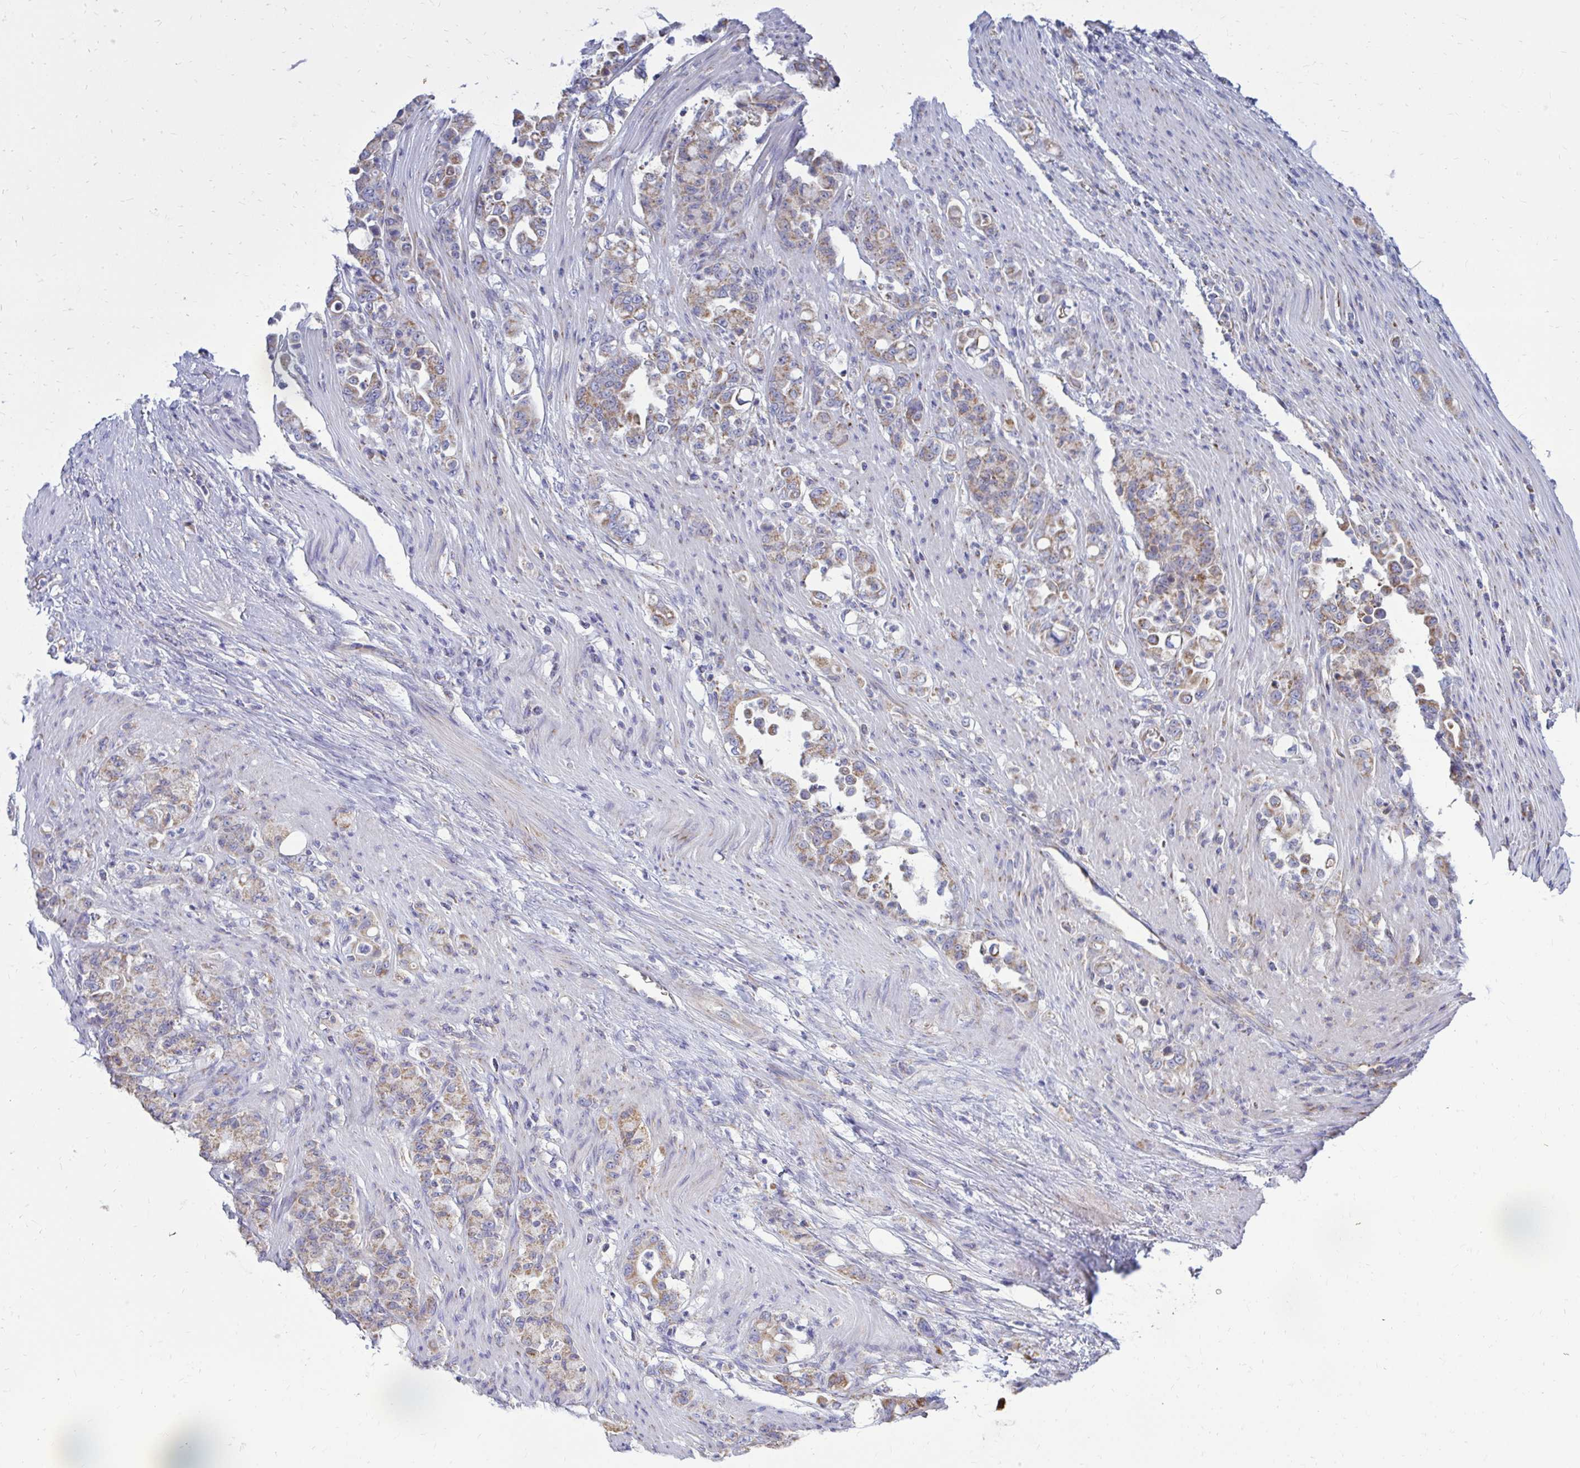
{"staining": {"intensity": "moderate", "quantity": ">75%", "location": "cytoplasmic/membranous"}, "tissue": "stomach cancer", "cell_type": "Tumor cells", "image_type": "cancer", "snomed": [{"axis": "morphology", "description": "Normal tissue, NOS"}, {"axis": "morphology", "description": "Adenocarcinoma, NOS"}, {"axis": "topography", "description": "Stomach"}], "caption": "Moderate cytoplasmic/membranous staining is present in approximately >75% of tumor cells in adenocarcinoma (stomach).", "gene": "OR10R2", "patient": {"sex": "female", "age": 79}}